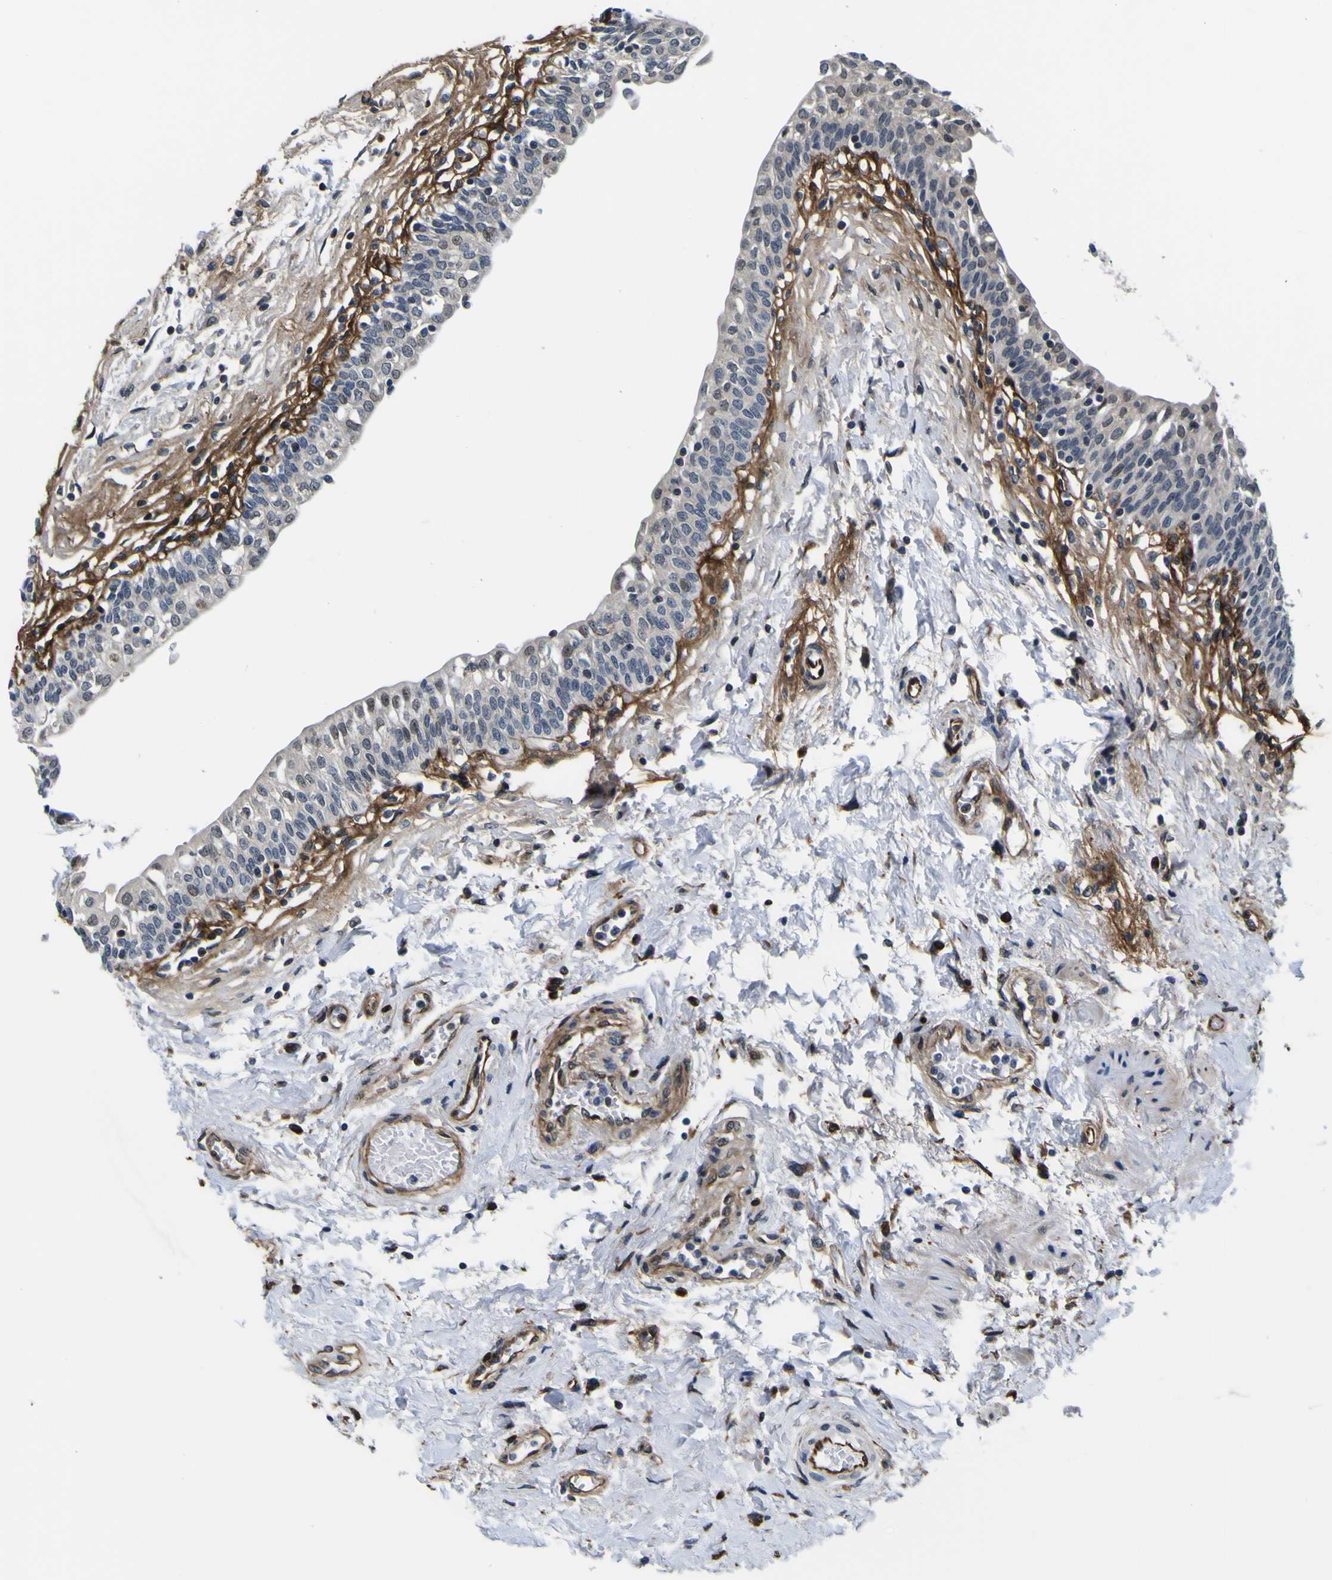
{"staining": {"intensity": "weak", "quantity": "<25%", "location": "cytoplasmic/membranous,nuclear"}, "tissue": "urinary bladder", "cell_type": "Urothelial cells", "image_type": "normal", "snomed": [{"axis": "morphology", "description": "Normal tissue, NOS"}, {"axis": "topography", "description": "Urinary bladder"}], "caption": "Urothelial cells show no significant staining in normal urinary bladder.", "gene": "POSTN", "patient": {"sex": "male", "age": 55}}